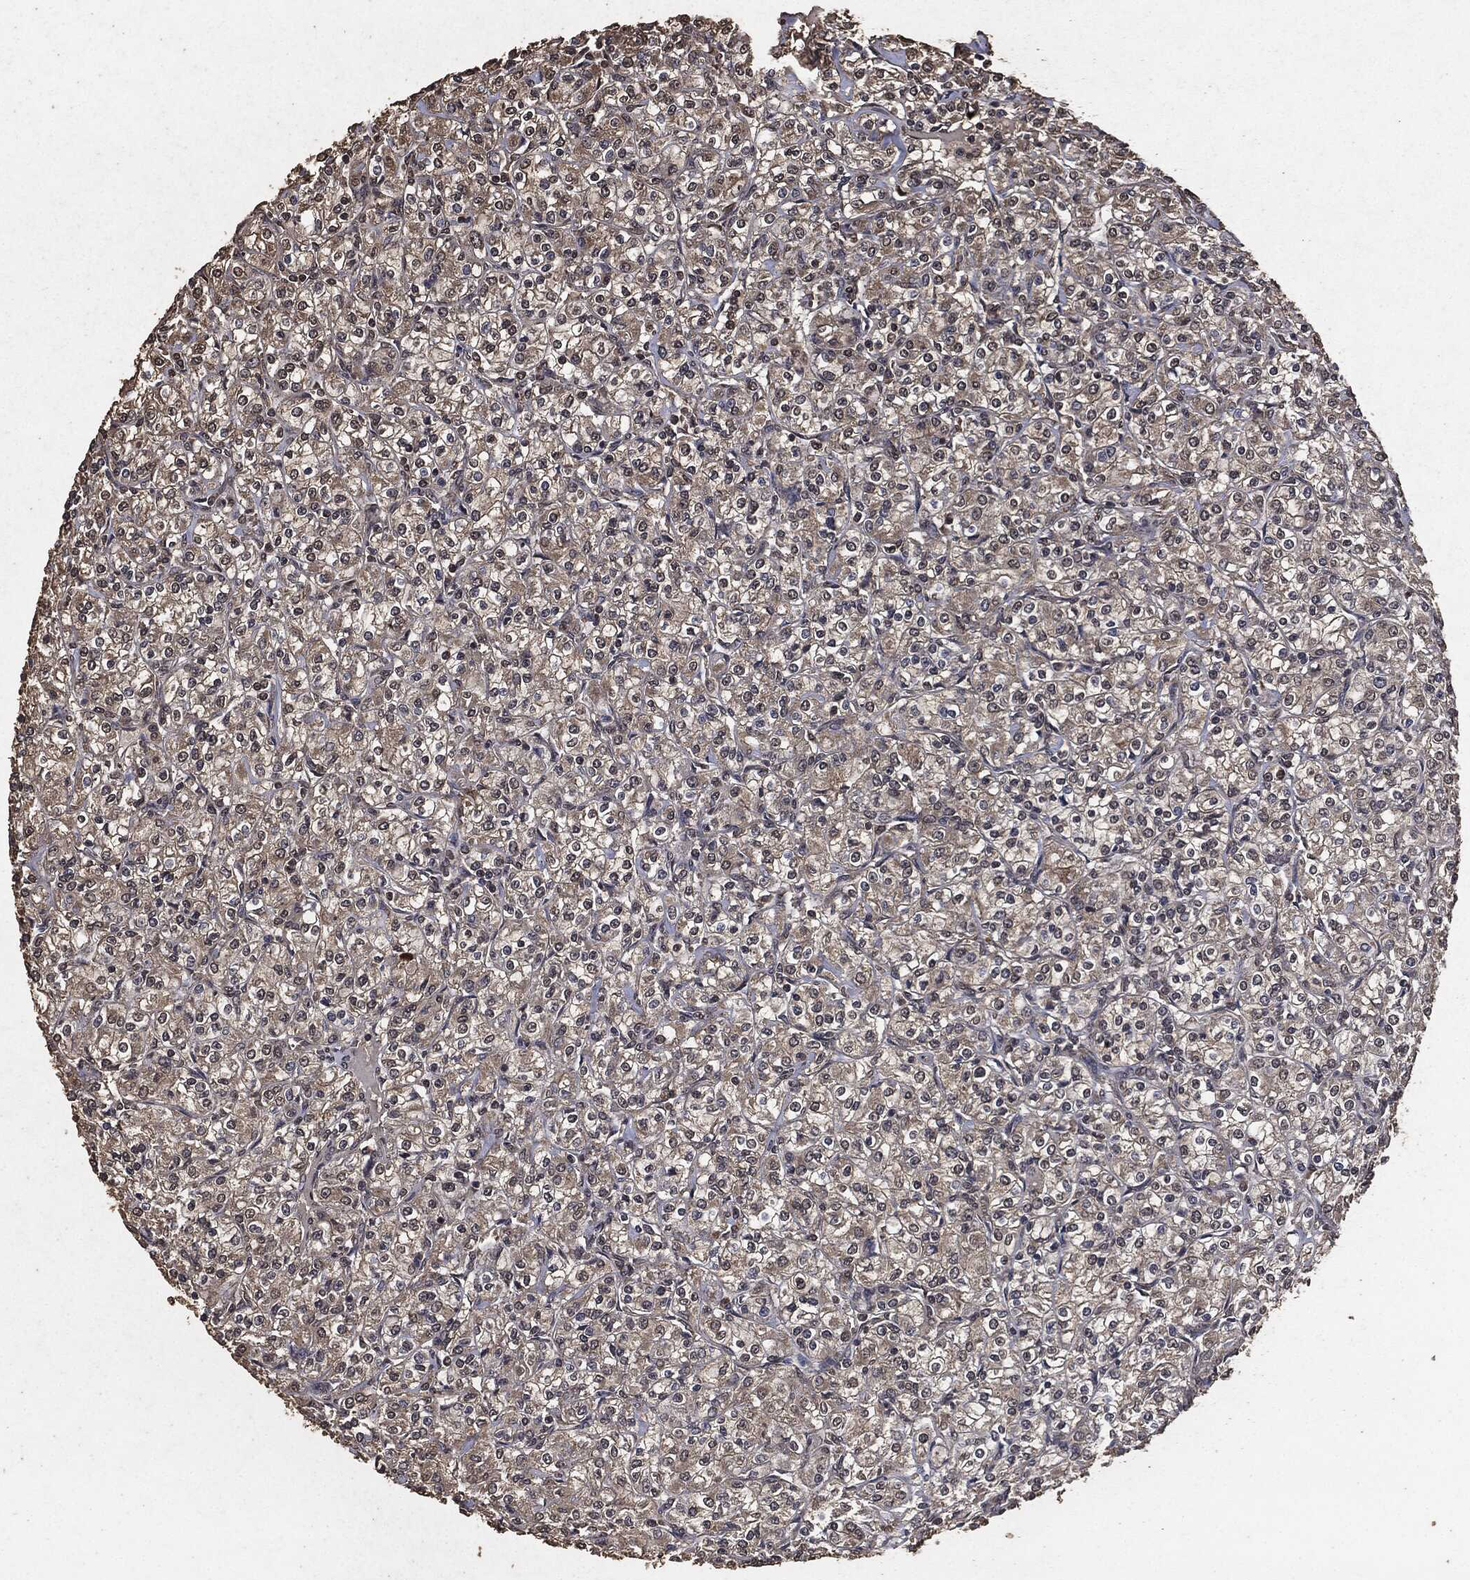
{"staining": {"intensity": "weak", "quantity": "<25%", "location": "cytoplasmic/membranous"}, "tissue": "renal cancer", "cell_type": "Tumor cells", "image_type": "cancer", "snomed": [{"axis": "morphology", "description": "Adenocarcinoma, NOS"}, {"axis": "topography", "description": "Kidney"}], "caption": "Immunohistochemistry (IHC) of human renal adenocarcinoma displays no positivity in tumor cells.", "gene": "AKT1S1", "patient": {"sex": "male", "age": 77}}